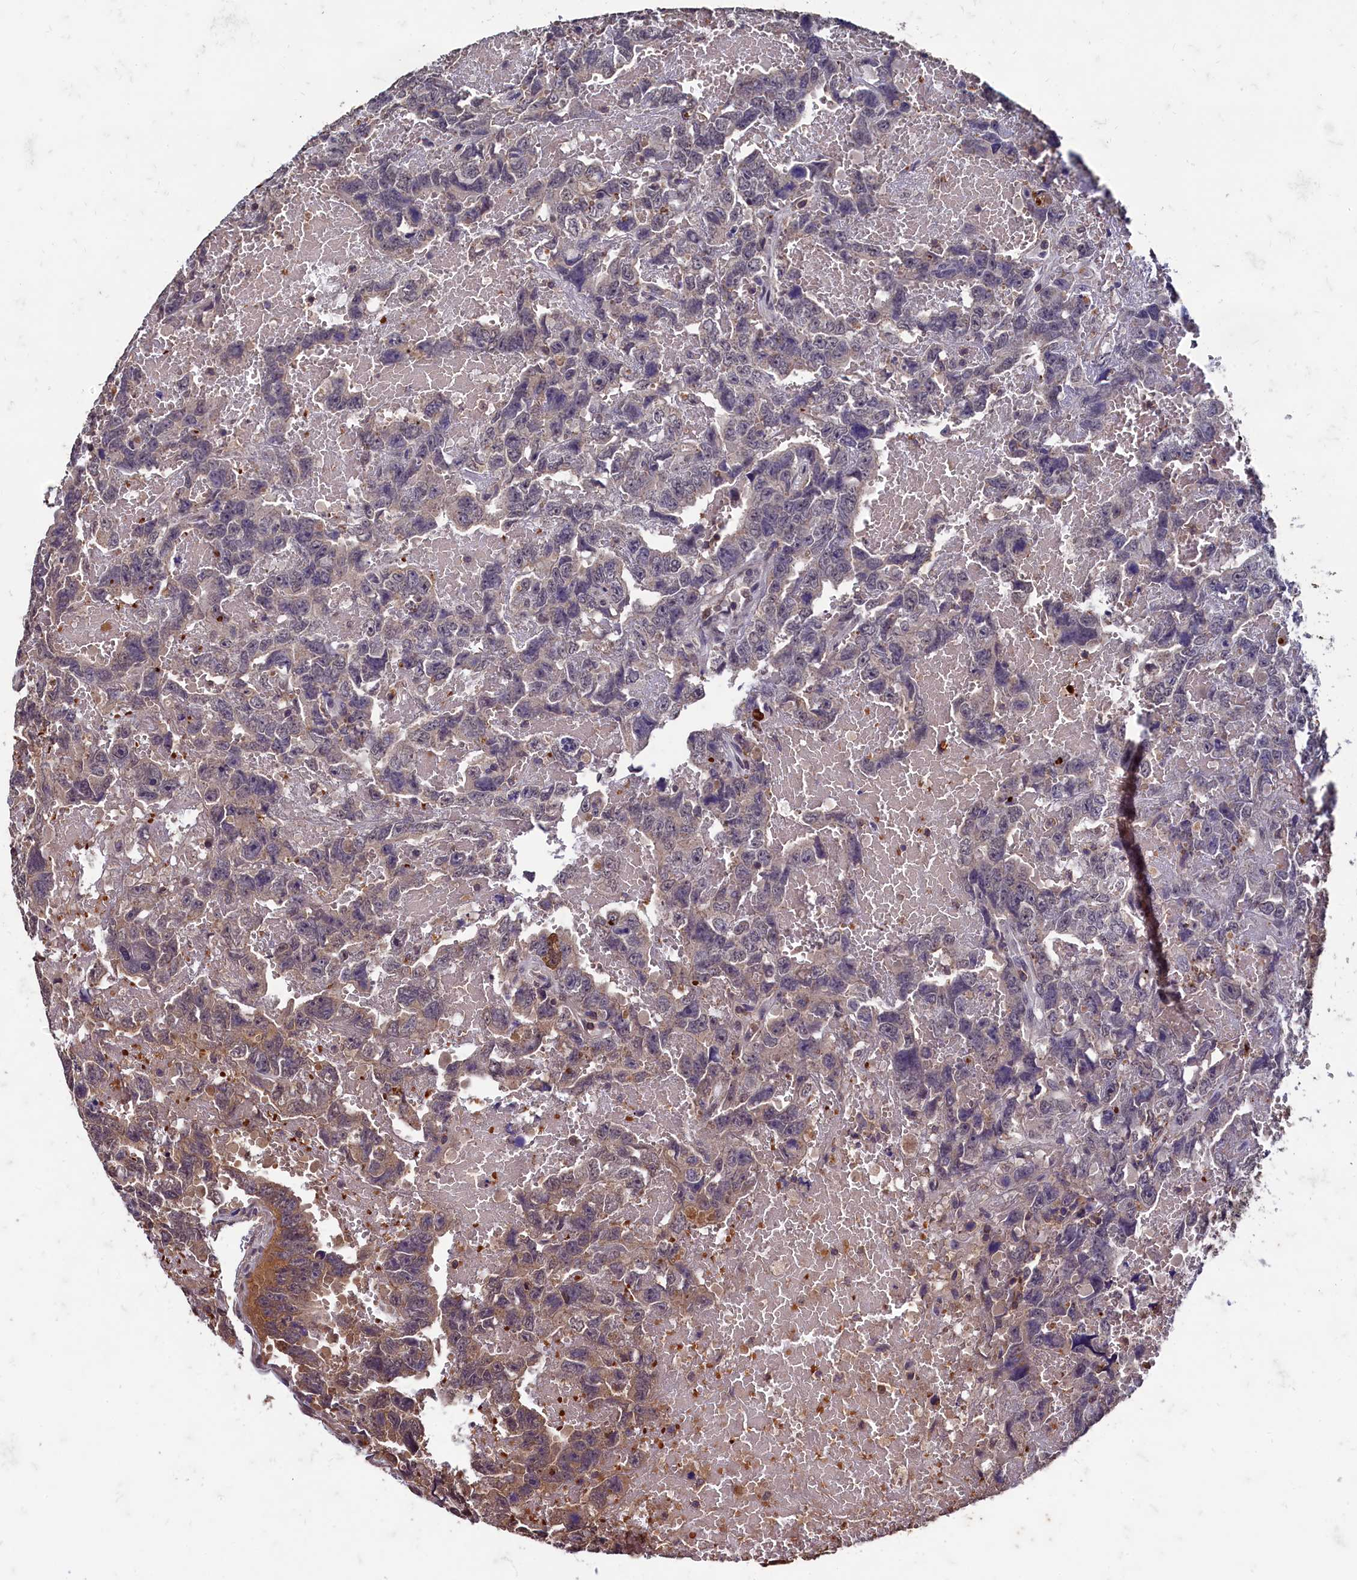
{"staining": {"intensity": "moderate", "quantity": "<25%", "location": "cytoplasmic/membranous"}, "tissue": "testis cancer", "cell_type": "Tumor cells", "image_type": "cancer", "snomed": [{"axis": "morphology", "description": "Carcinoma, Embryonal, NOS"}, {"axis": "topography", "description": "Testis"}], "caption": "This micrograph shows IHC staining of human testis embryonal carcinoma, with low moderate cytoplasmic/membranous staining in about <25% of tumor cells.", "gene": "CSTPP1", "patient": {"sex": "male", "age": 45}}